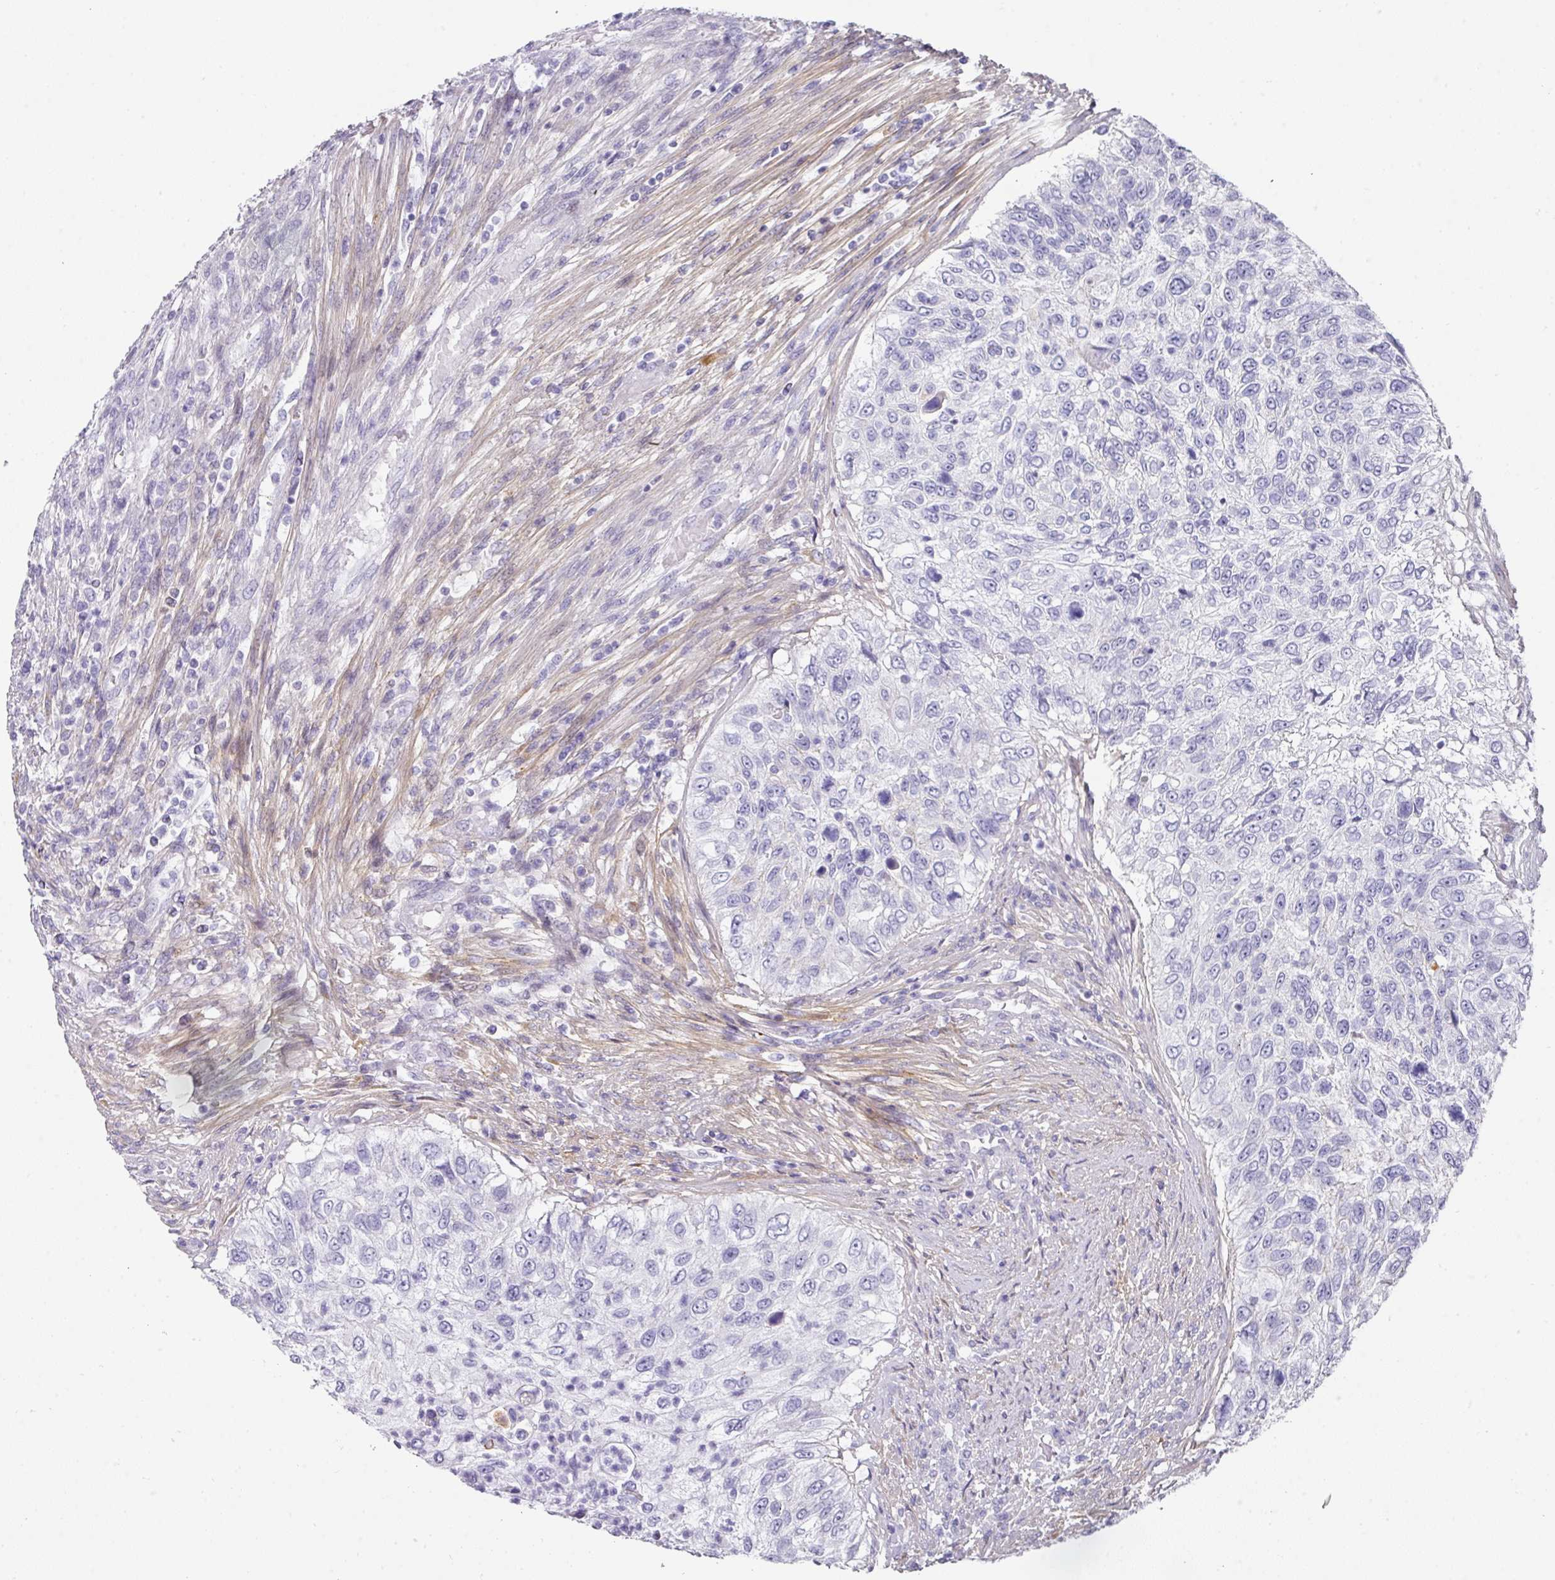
{"staining": {"intensity": "negative", "quantity": "none", "location": "none"}, "tissue": "urothelial cancer", "cell_type": "Tumor cells", "image_type": "cancer", "snomed": [{"axis": "morphology", "description": "Urothelial carcinoma, High grade"}, {"axis": "topography", "description": "Urinary bladder"}], "caption": "IHC of urothelial cancer exhibits no expression in tumor cells.", "gene": "ANKRD29", "patient": {"sex": "female", "age": 60}}